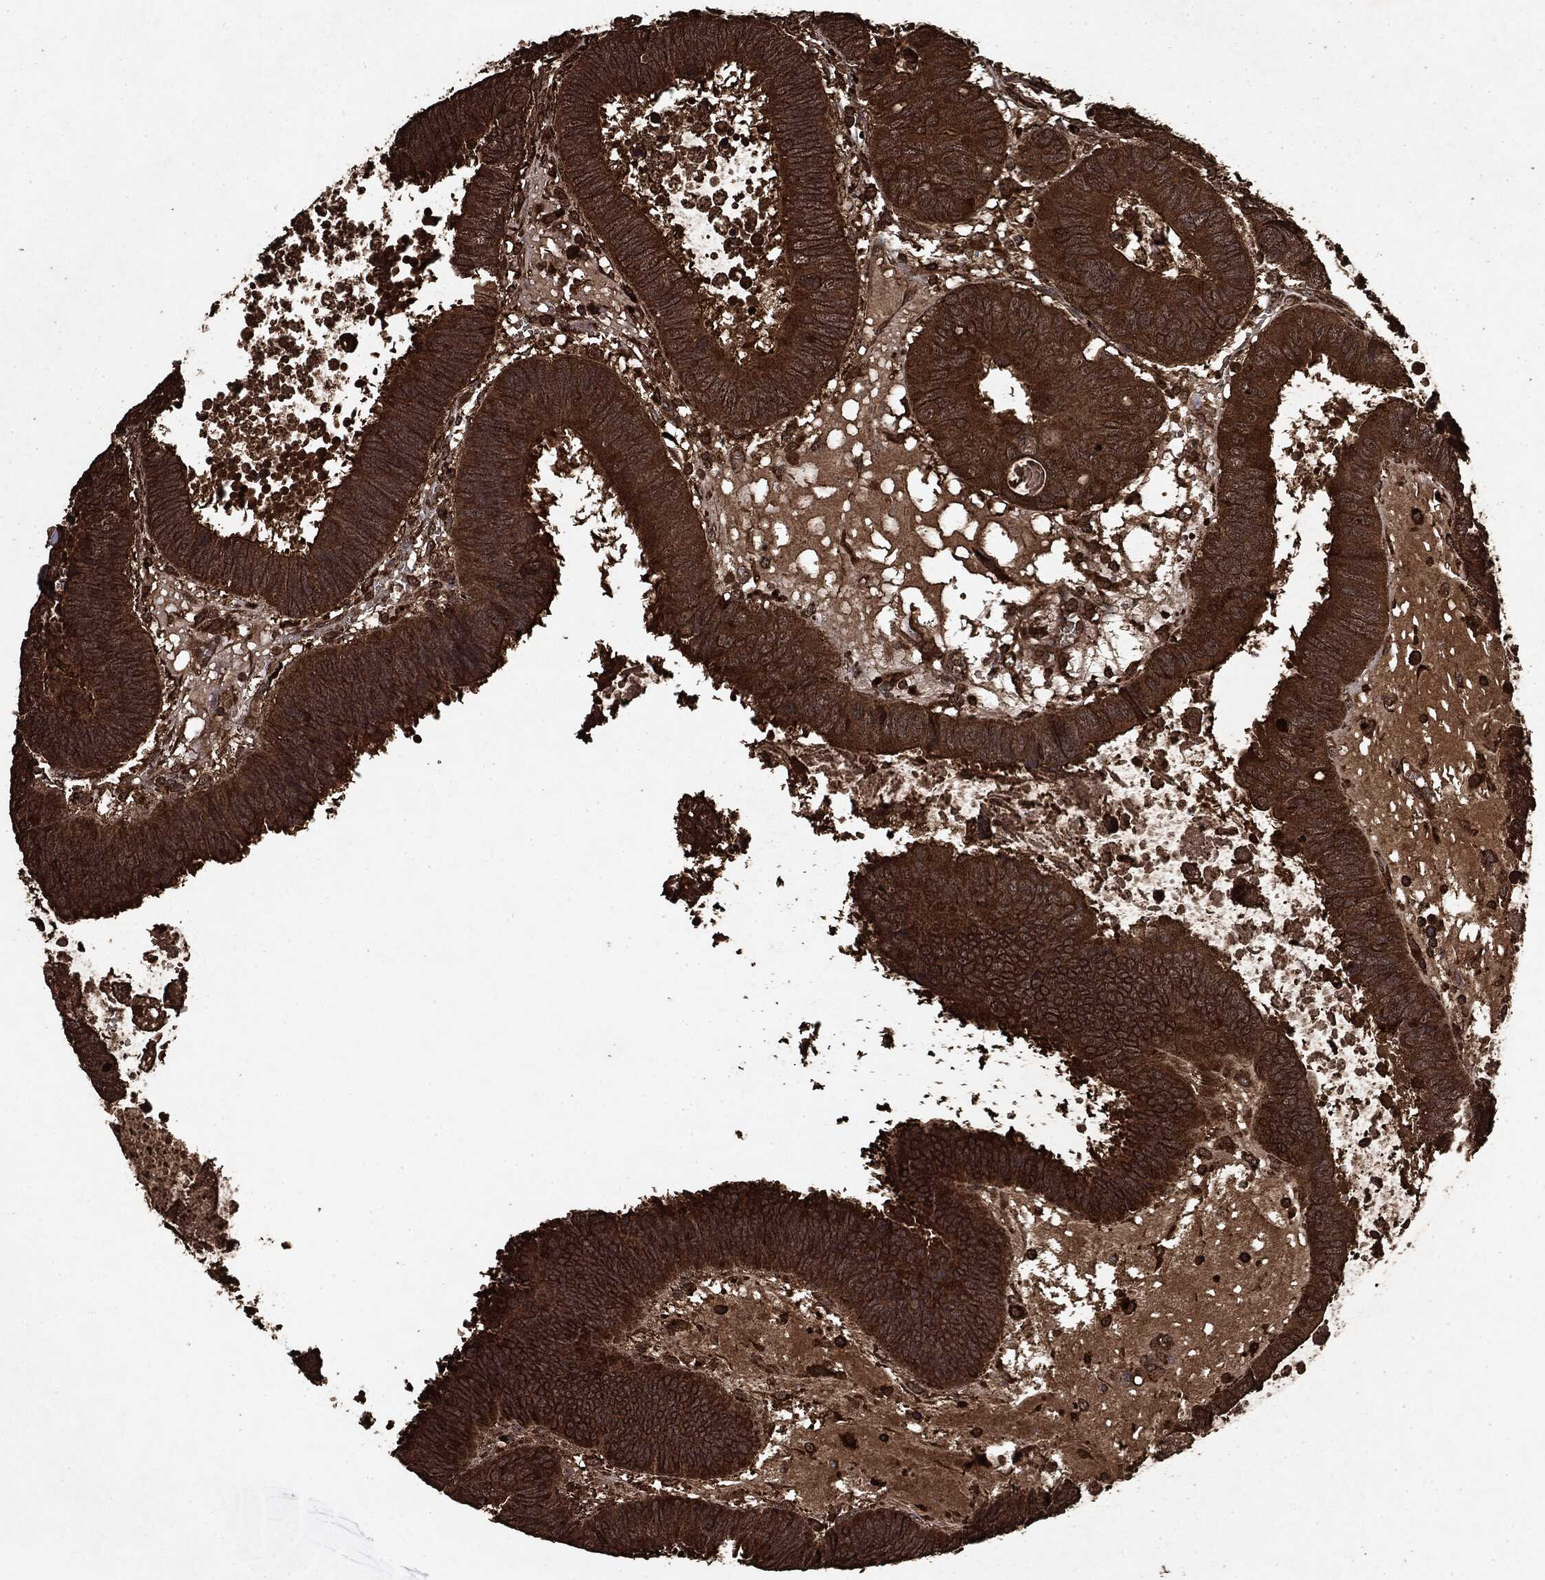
{"staining": {"intensity": "strong", "quantity": ">75%", "location": "cytoplasmic/membranous"}, "tissue": "colorectal cancer", "cell_type": "Tumor cells", "image_type": "cancer", "snomed": [{"axis": "morphology", "description": "Adenocarcinoma, NOS"}, {"axis": "topography", "description": "Colon"}], "caption": "Colorectal cancer stained with a brown dye reveals strong cytoplasmic/membranous positive positivity in about >75% of tumor cells.", "gene": "ARAF", "patient": {"sex": "male", "age": 62}}